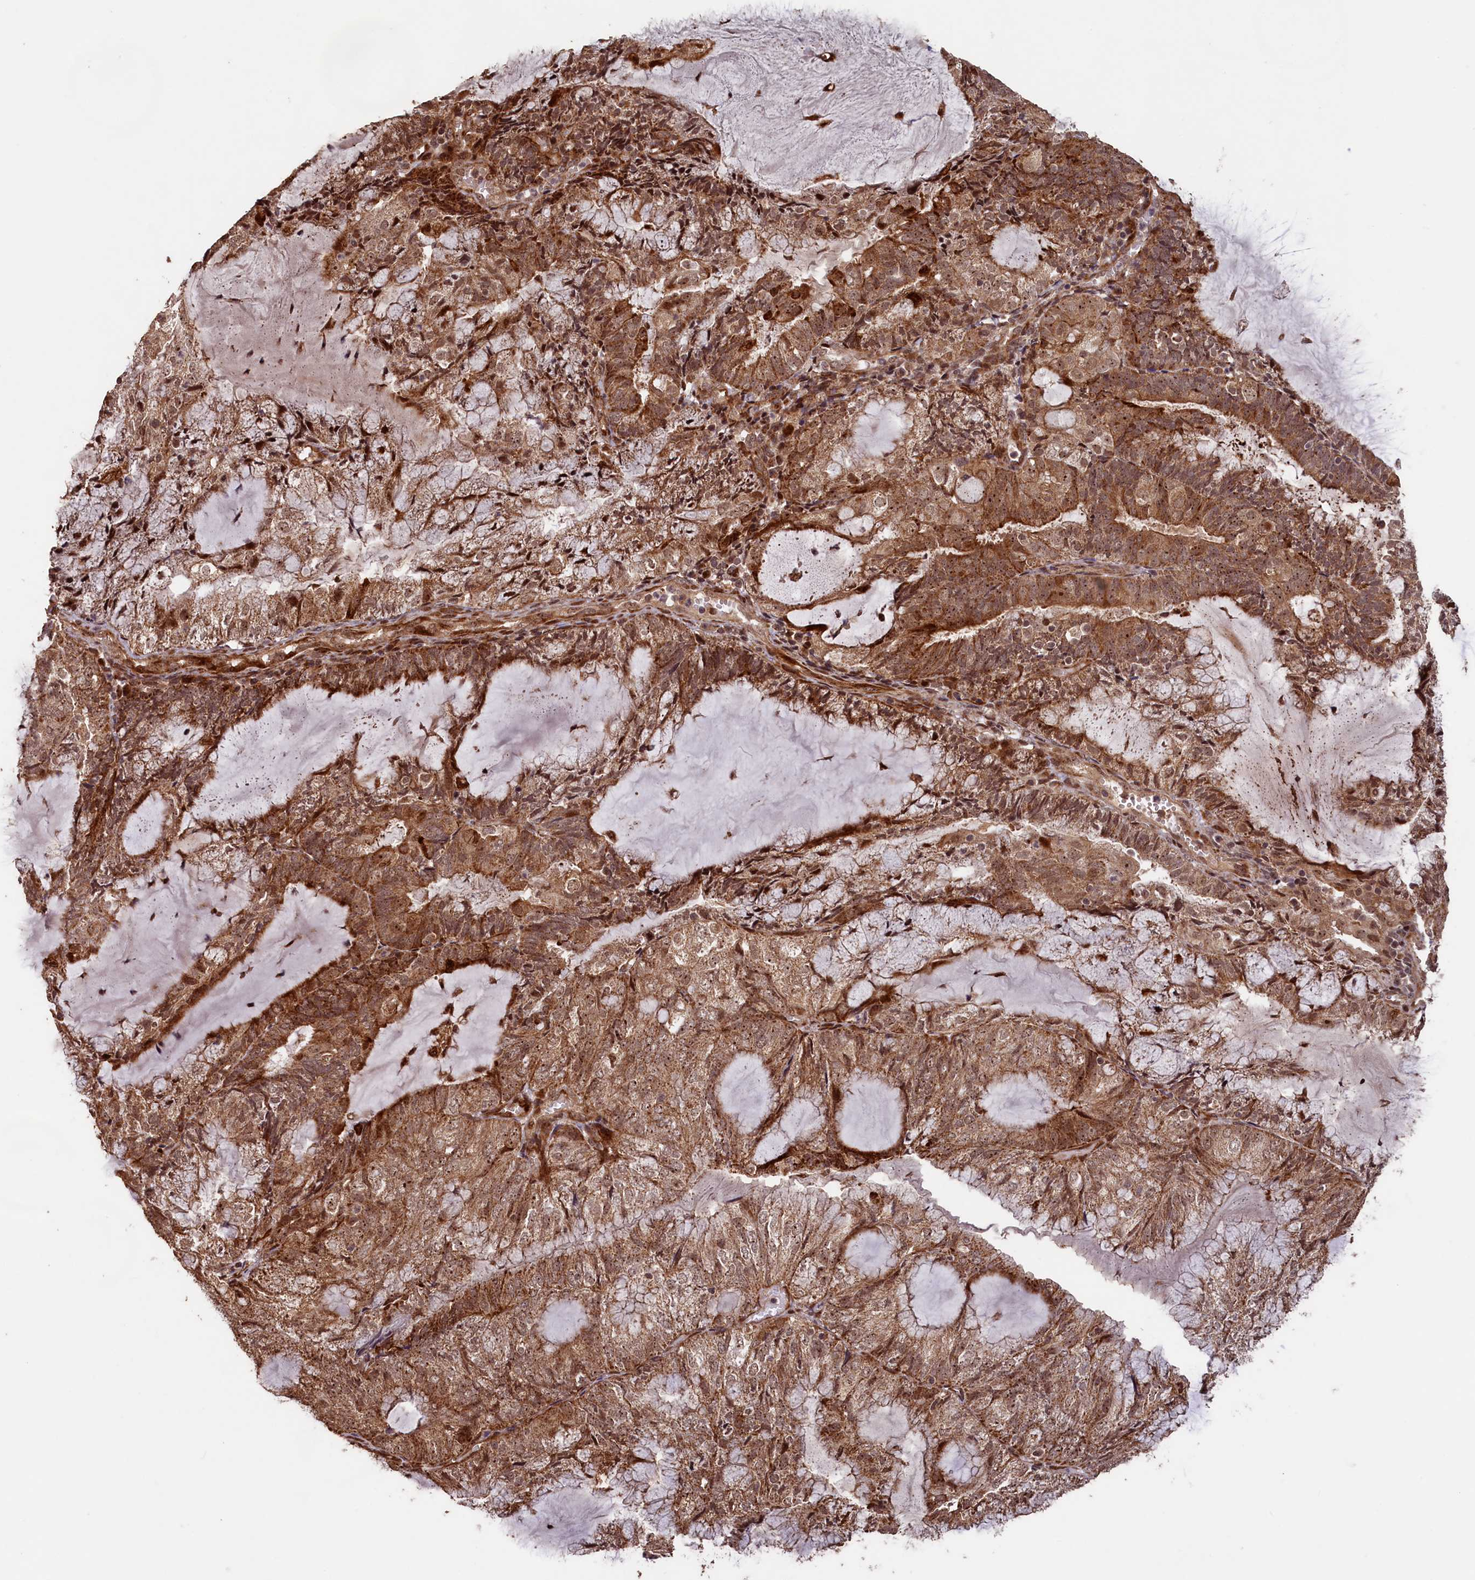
{"staining": {"intensity": "moderate", "quantity": ">75%", "location": "cytoplasmic/membranous,nuclear"}, "tissue": "endometrial cancer", "cell_type": "Tumor cells", "image_type": "cancer", "snomed": [{"axis": "morphology", "description": "Adenocarcinoma, NOS"}, {"axis": "topography", "description": "Endometrium"}], "caption": "Tumor cells display moderate cytoplasmic/membranous and nuclear staining in approximately >75% of cells in endometrial cancer.", "gene": "SHPRH", "patient": {"sex": "female", "age": 81}}